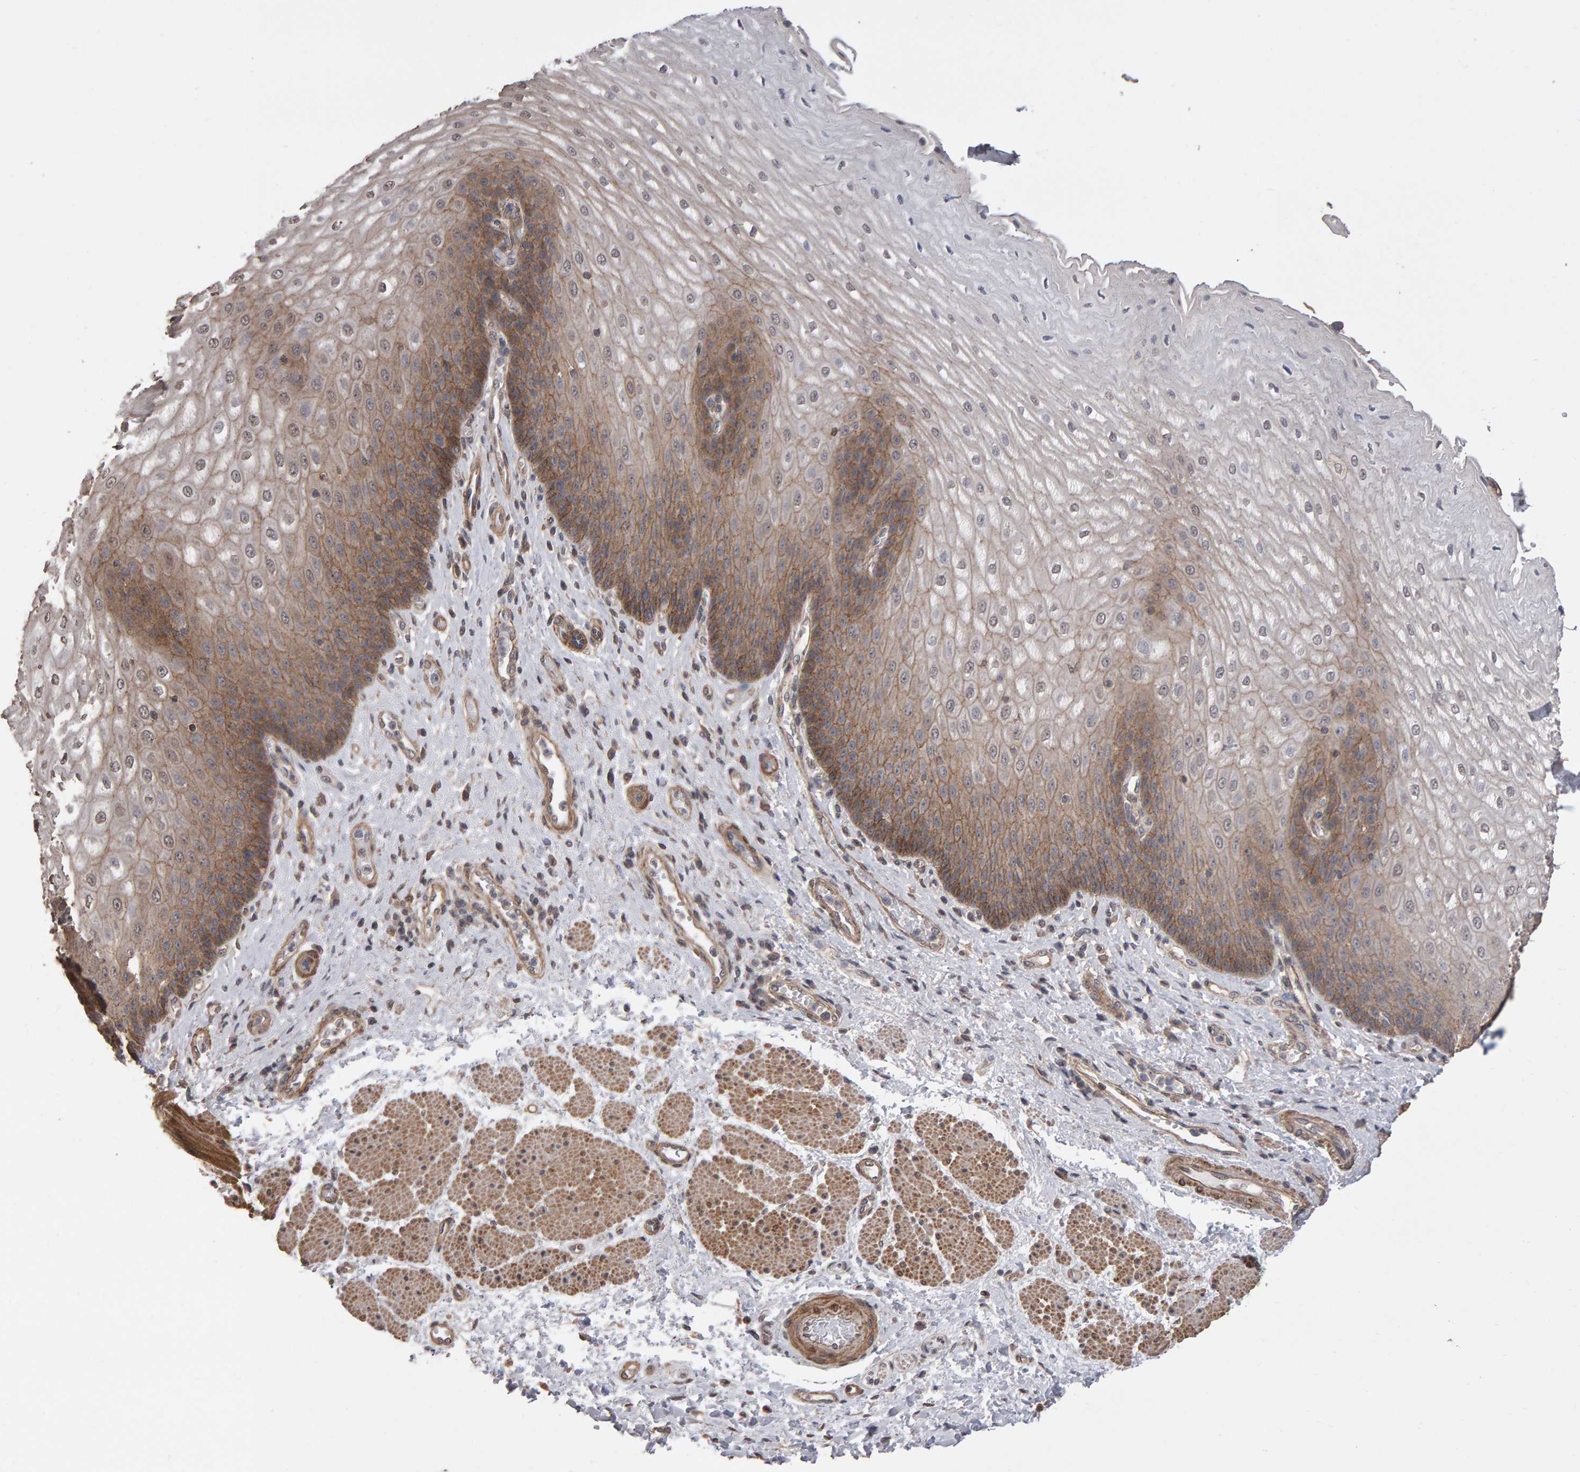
{"staining": {"intensity": "moderate", "quantity": ">75%", "location": "cytoplasmic/membranous"}, "tissue": "esophagus", "cell_type": "Squamous epithelial cells", "image_type": "normal", "snomed": [{"axis": "morphology", "description": "Normal tissue, NOS"}, {"axis": "topography", "description": "Esophagus"}], "caption": "A photomicrograph showing moderate cytoplasmic/membranous staining in approximately >75% of squamous epithelial cells in unremarkable esophagus, as visualized by brown immunohistochemical staining.", "gene": "SCRIB", "patient": {"sex": "male", "age": 54}}